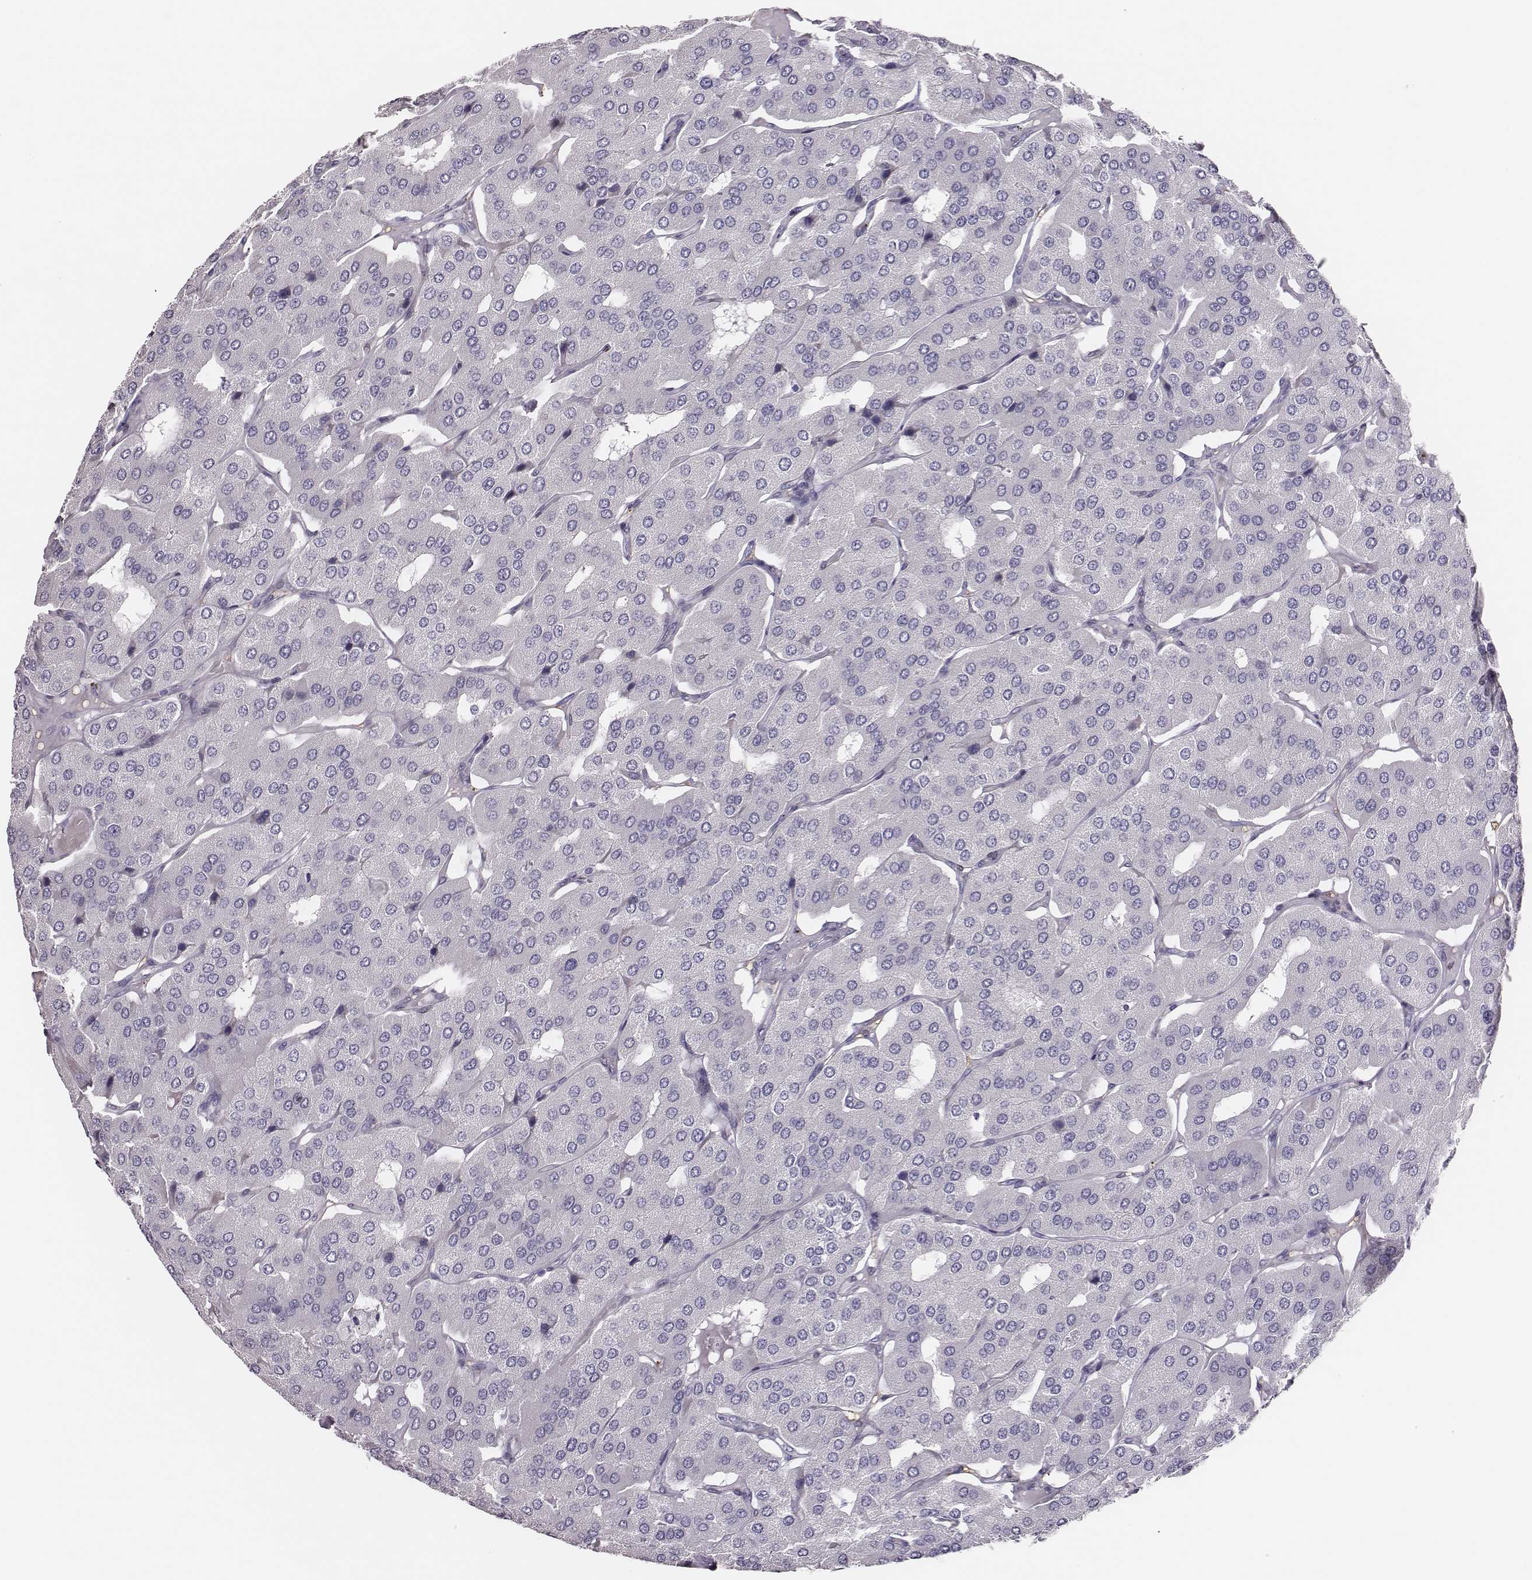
{"staining": {"intensity": "negative", "quantity": "none", "location": "none"}, "tissue": "parathyroid gland", "cell_type": "Glandular cells", "image_type": "normal", "snomed": [{"axis": "morphology", "description": "Normal tissue, NOS"}, {"axis": "morphology", "description": "Adenoma, NOS"}, {"axis": "topography", "description": "Parathyroid gland"}], "caption": "High magnification brightfield microscopy of normal parathyroid gland stained with DAB (3,3'-diaminobenzidine) (brown) and counterstained with hematoxylin (blue): glandular cells show no significant expression. (IHC, brightfield microscopy, high magnification).", "gene": "SCML2", "patient": {"sex": "female", "age": 86}}